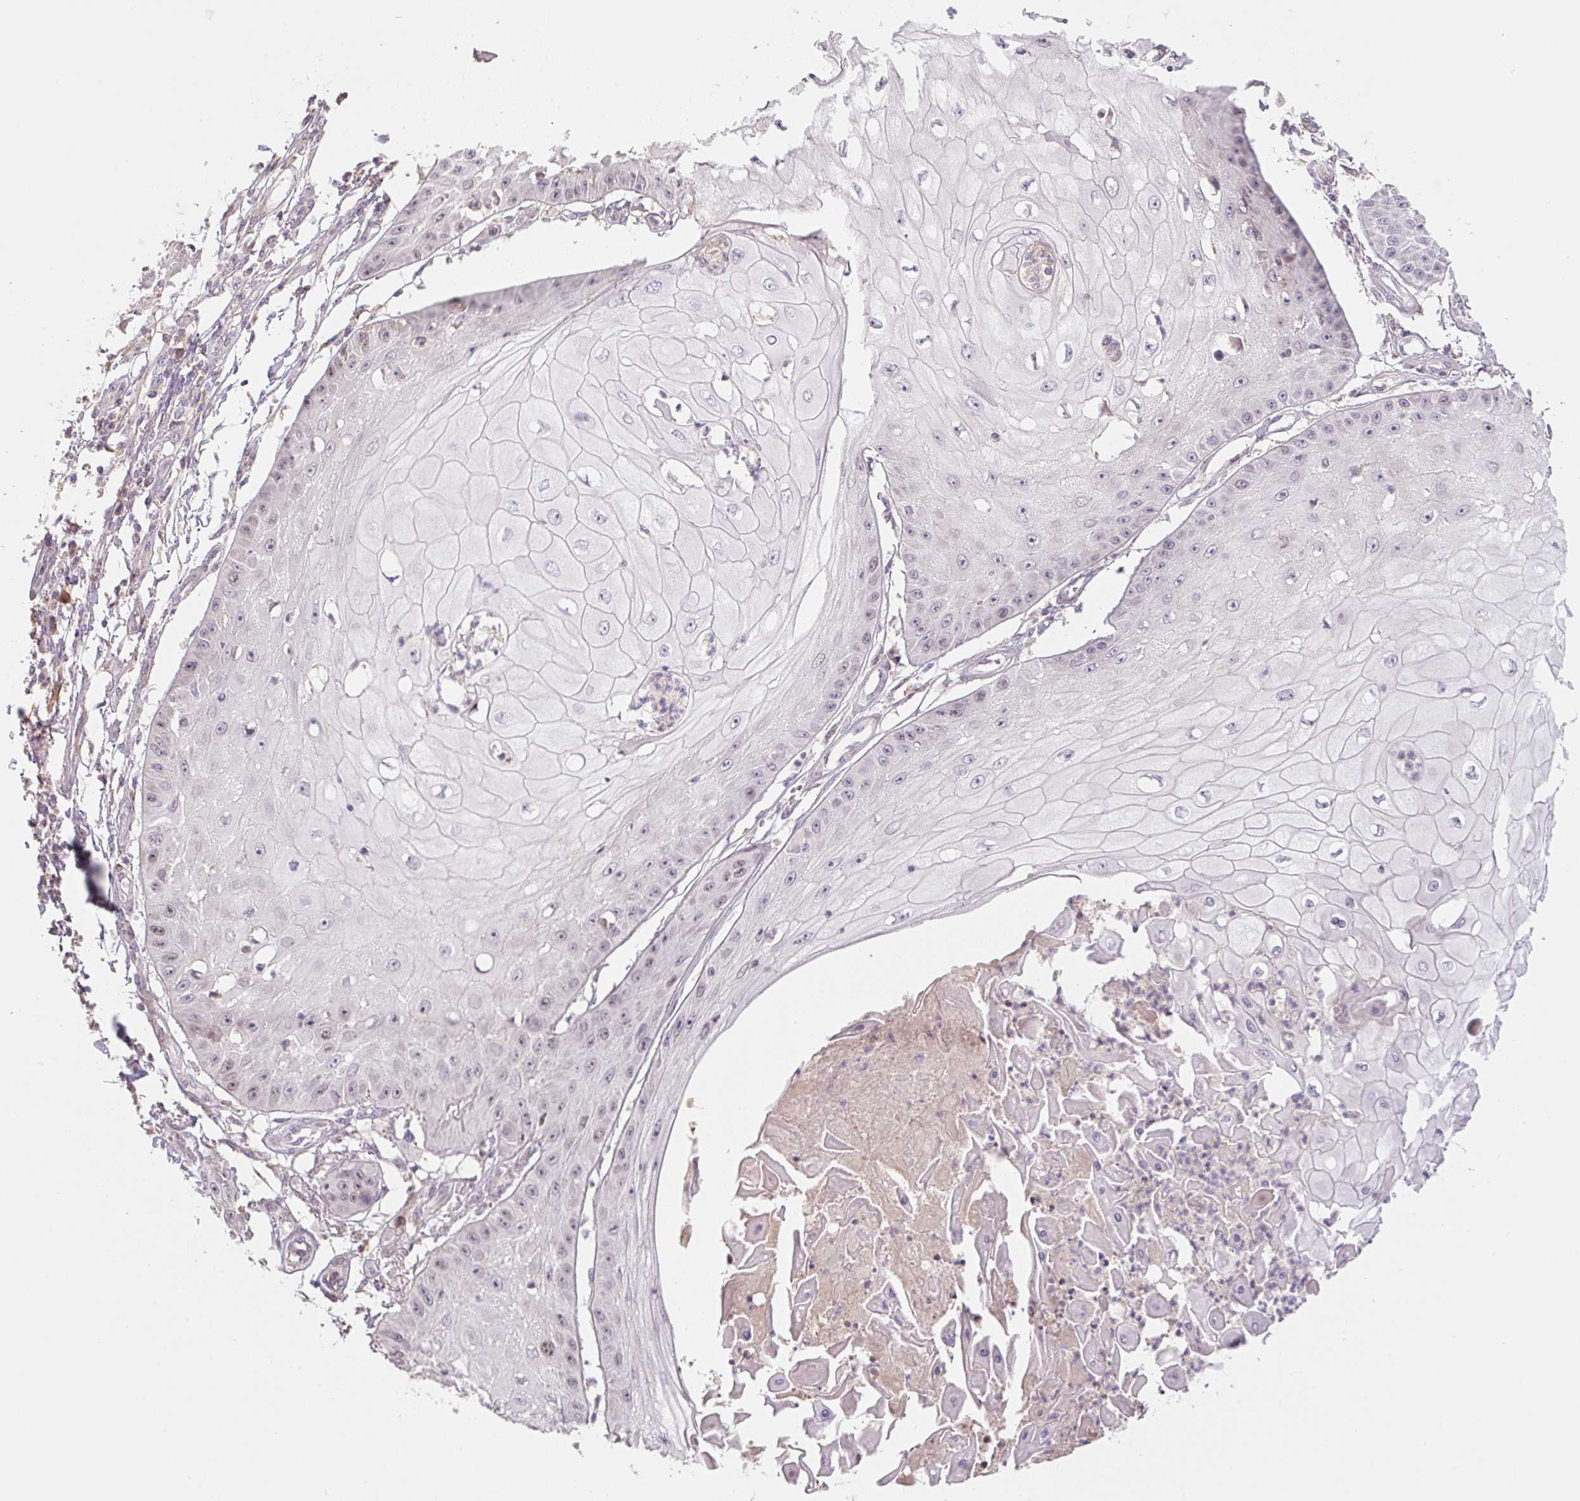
{"staining": {"intensity": "weak", "quantity": "<25%", "location": "nuclear"}, "tissue": "skin cancer", "cell_type": "Tumor cells", "image_type": "cancer", "snomed": [{"axis": "morphology", "description": "Squamous cell carcinoma, NOS"}, {"axis": "topography", "description": "Skin"}], "caption": "Tumor cells are negative for brown protein staining in skin cancer (squamous cell carcinoma). (Immunohistochemistry (ihc), brightfield microscopy, high magnification).", "gene": "MIA2", "patient": {"sex": "male", "age": 70}}